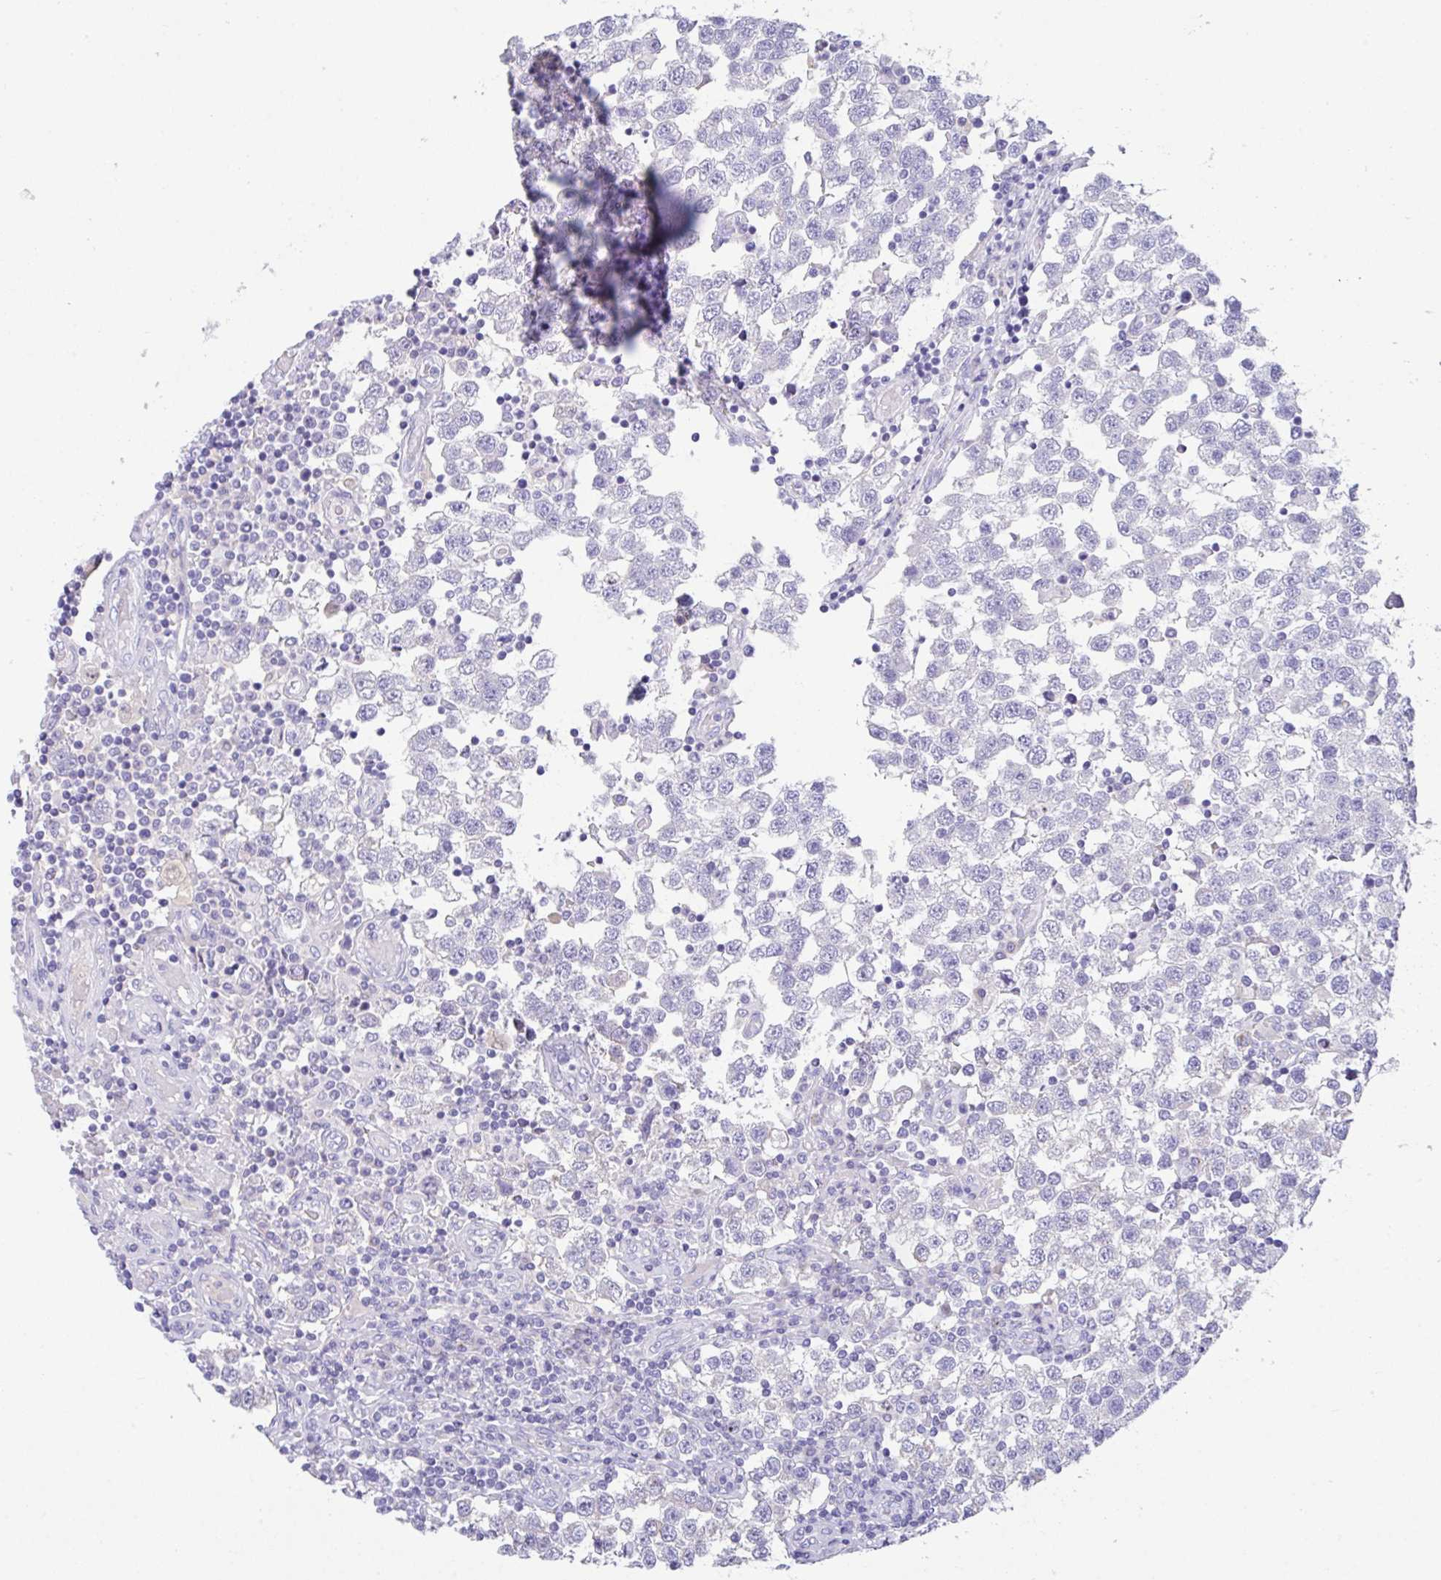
{"staining": {"intensity": "negative", "quantity": "none", "location": "none"}, "tissue": "testis cancer", "cell_type": "Tumor cells", "image_type": "cancer", "snomed": [{"axis": "morphology", "description": "Seminoma, NOS"}, {"axis": "topography", "description": "Testis"}], "caption": "DAB (3,3'-diaminobenzidine) immunohistochemical staining of human testis cancer (seminoma) displays no significant expression in tumor cells.", "gene": "FBXL20", "patient": {"sex": "male", "age": 34}}